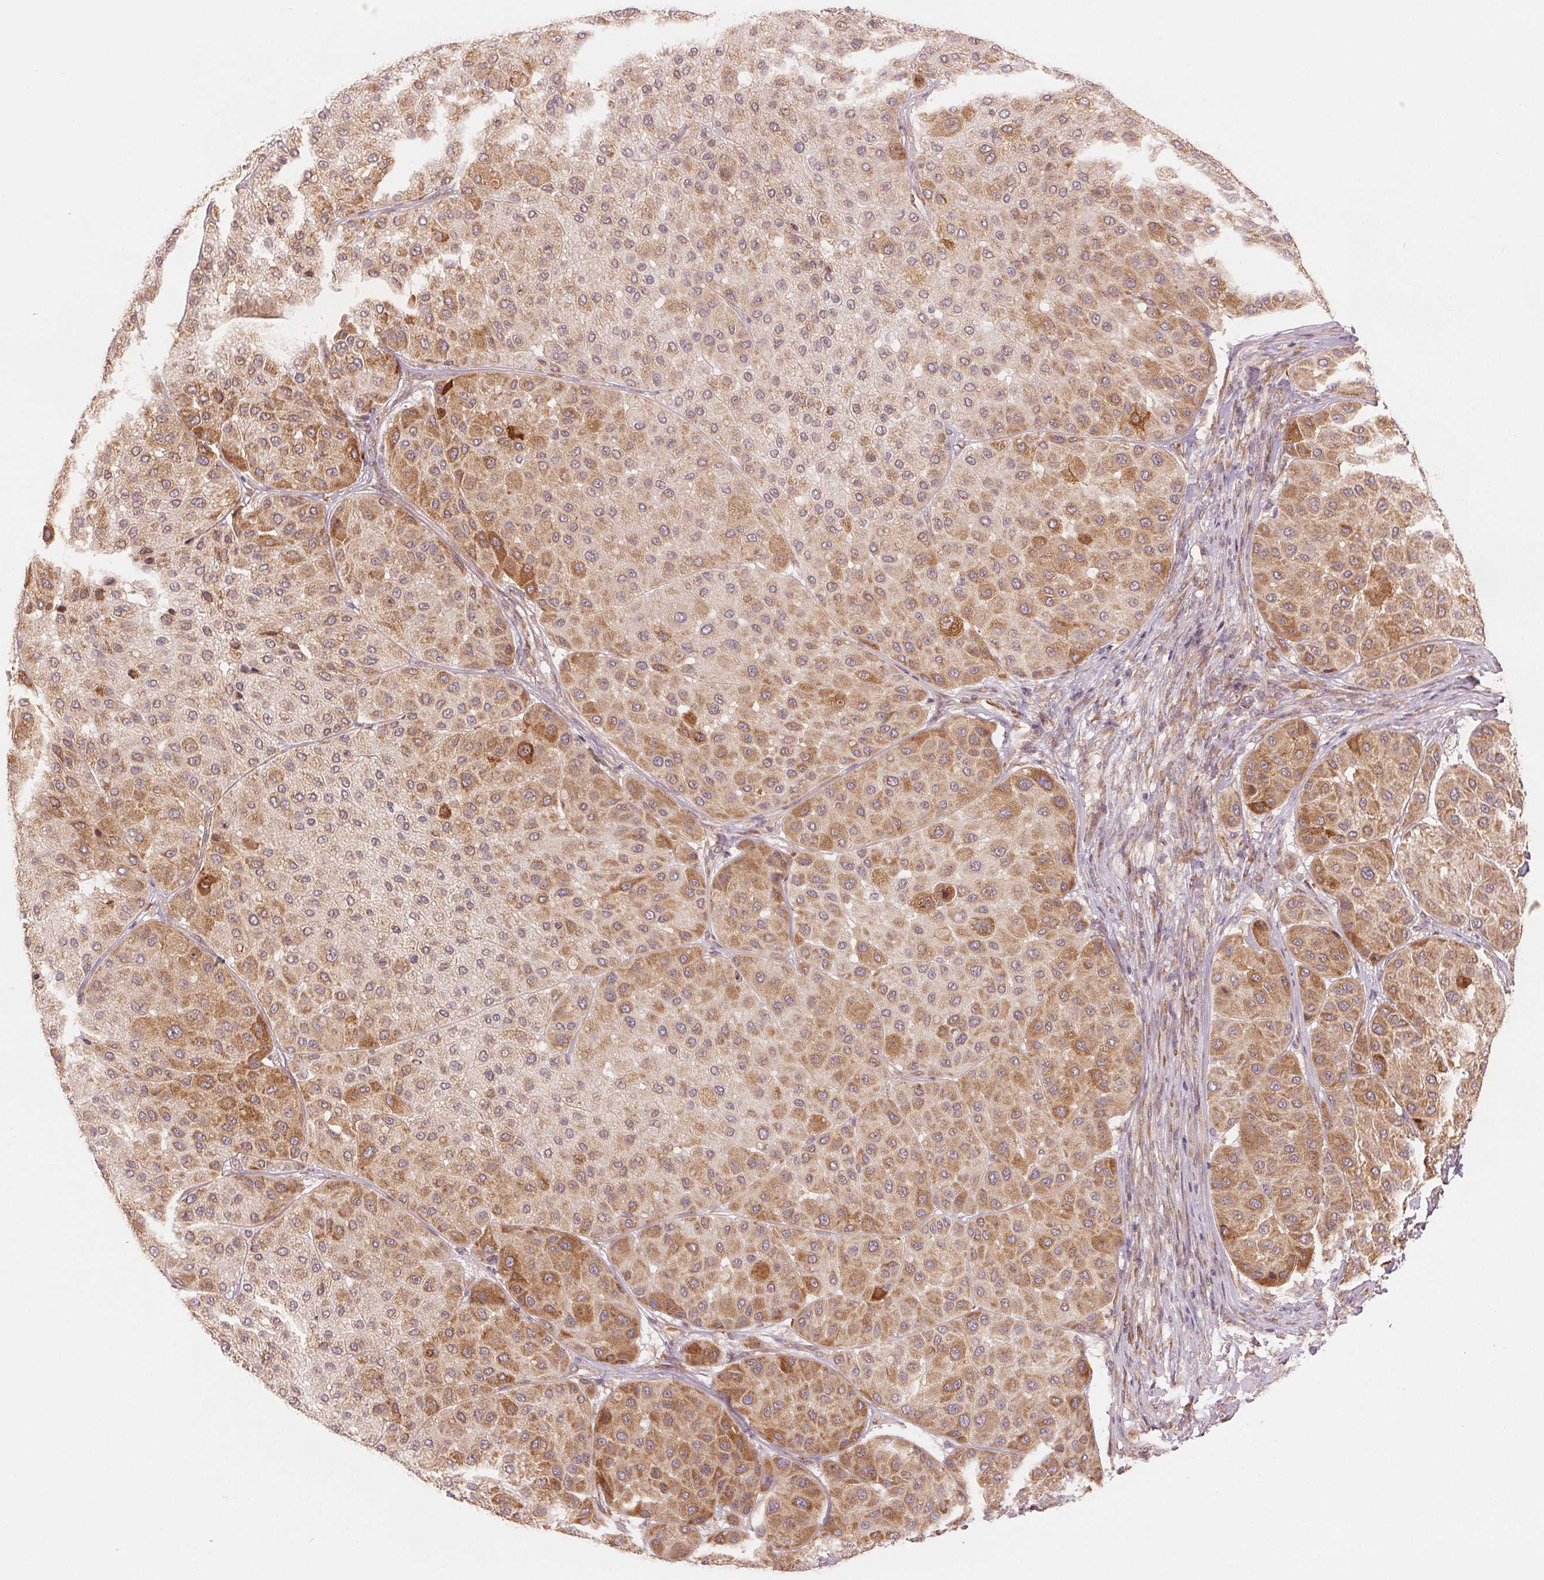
{"staining": {"intensity": "moderate", "quantity": ">75%", "location": "cytoplasmic/membranous"}, "tissue": "melanoma", "cell_type": "Tumor cells", "image_type": "cancer", "snomed": [{"axis": "morphology", "description": "Malignant melanoma, Metastatic site"}, {"axis": "topography", "description": "Smooth muscle"}], "caption": "An immunohistochemistry photomicrograph of tumor tissue is shown. Protein staining in brown highlights moderate cytoplasmic/membranous positivity in malignant melanoma (metastatic site) within tumor cells.", "gene": "SLC20A1", "patient": {"sex": "male", "age": 41}}